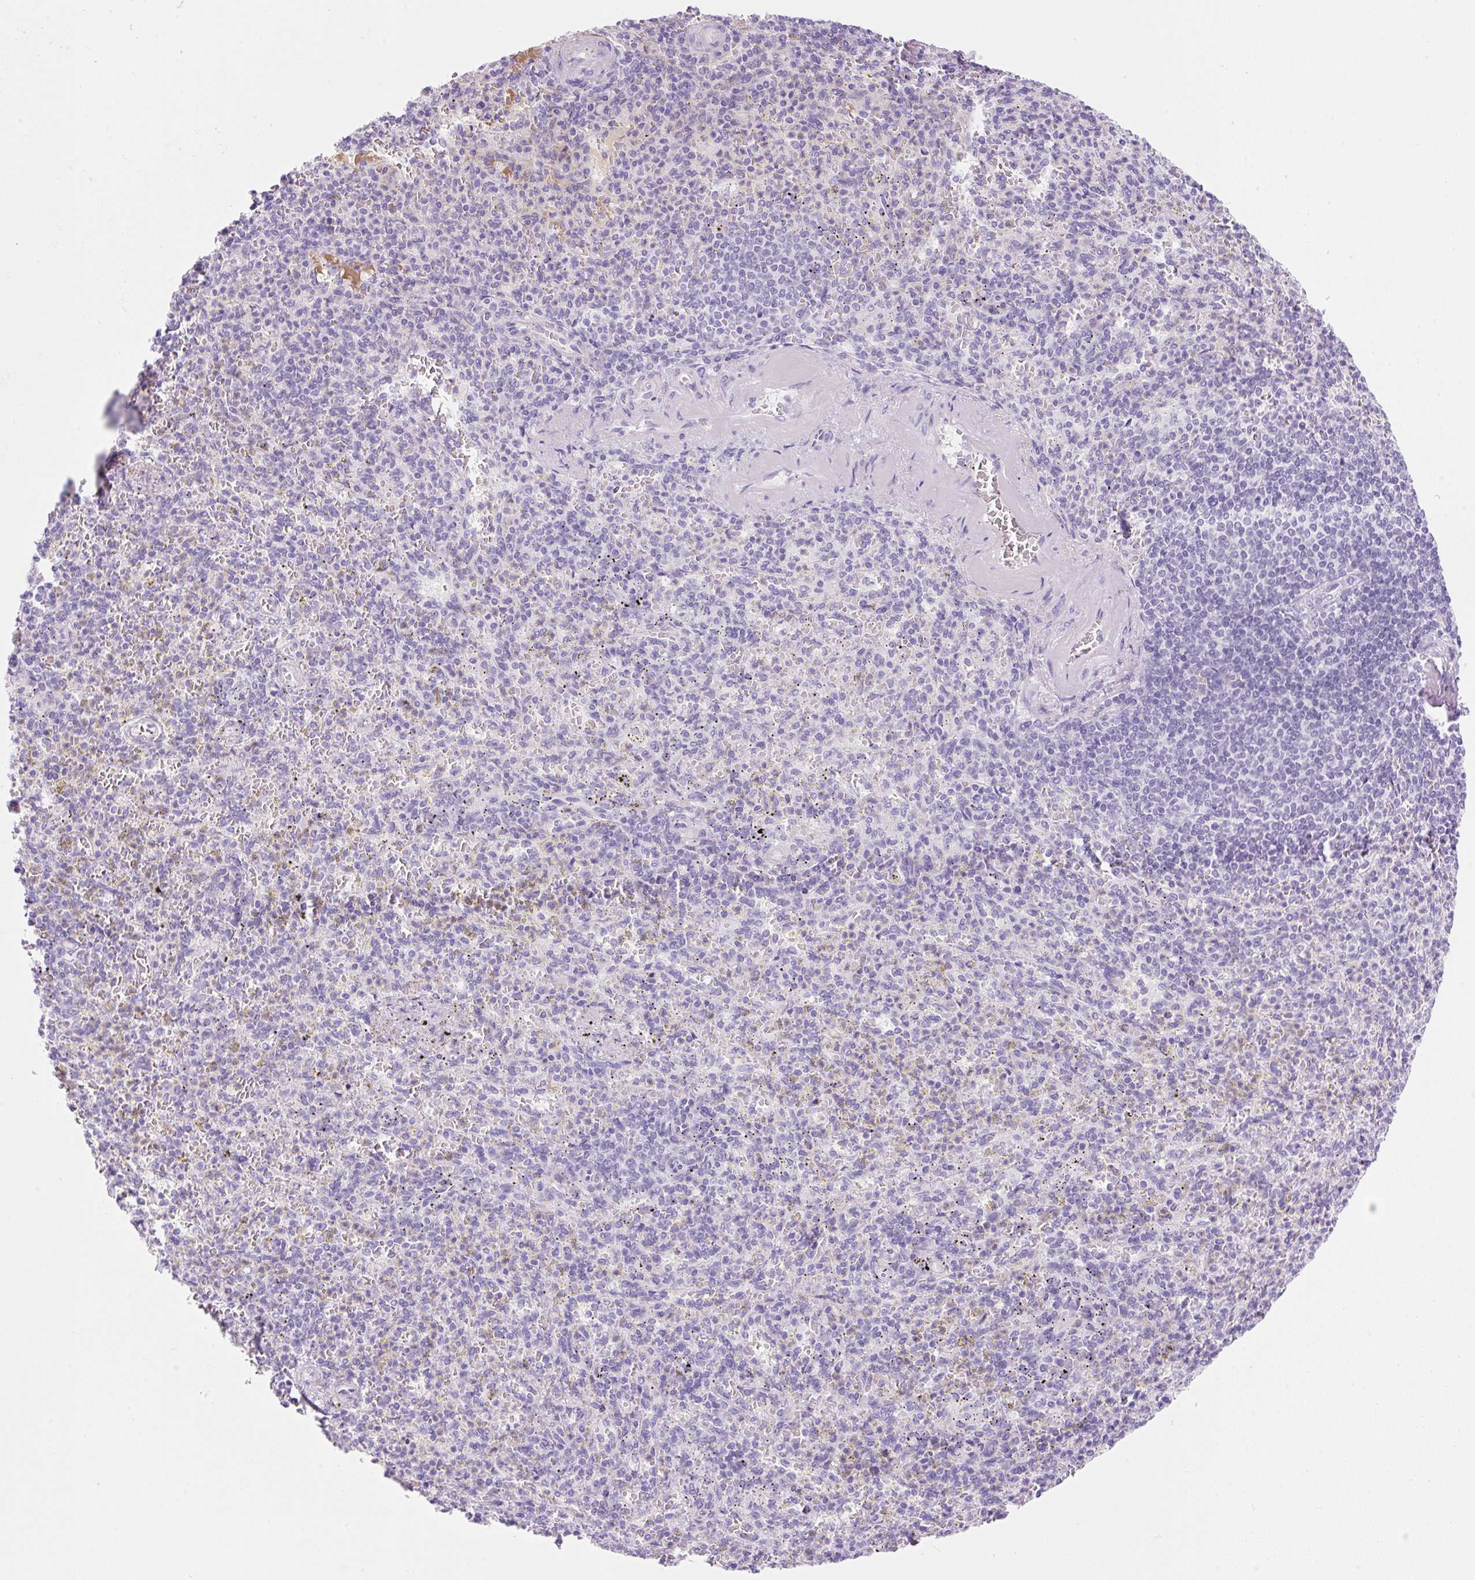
{"staining": {"intensity": "negative", "quantity": "none", "location": "none"}, "tissue": "spleen", "cell_type": "Cells in red pulp", "image_type": "normal", "snomed": [{"axis": "morphology", "description": "Normal tissue, NOS"}, {"axis": "topography", "description": "Spleen"}], "caption": "This photomicrograph is of normal spleen stained with immunohistochemistry to label a protein in brown with the nuclei are counter-stained blue. There is no staining in cells in red pulp.", "gene": "ZNF121", "patient": {"sex": "female", "age": 74}}